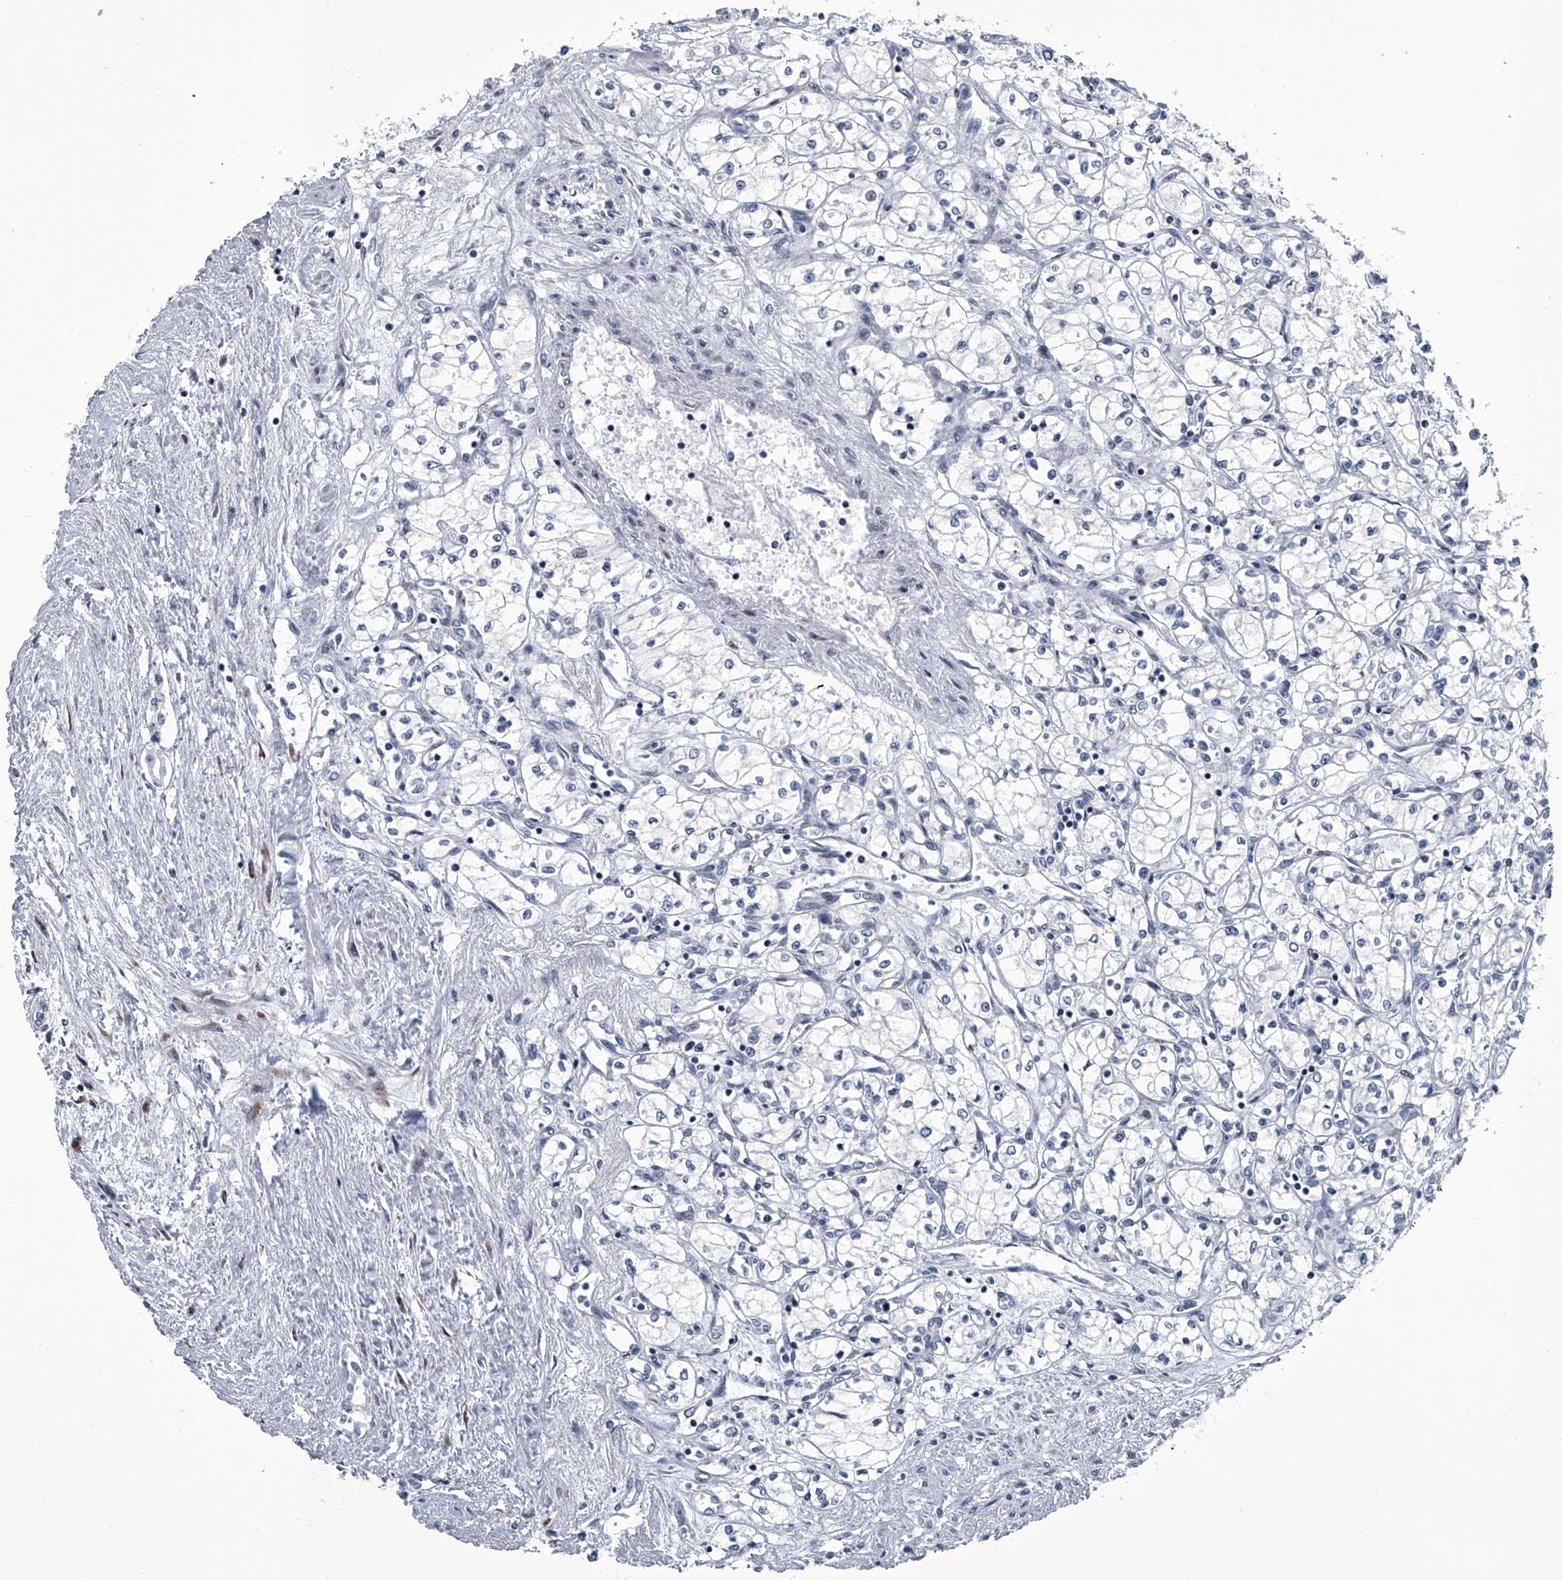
{"staining": {"intensity": "negative", "quantity": "none", "location": "none"}, "tissue": "renal cancer", "cell_type": "Tumor cells", "image_type": "cancer", "snomed": [{"axis": "morphology", "description": "Adenocarcinoma, NOS"}, {"axis": "topography", "description": "Kidney"}], "caption": "An immunohistochemistry histopathology image of renal cancer is shown. There is no staining in tumor cells of renal cancer.", "gene": "PPP2R5D", "patient": {"sex": "male", "age": 59}}